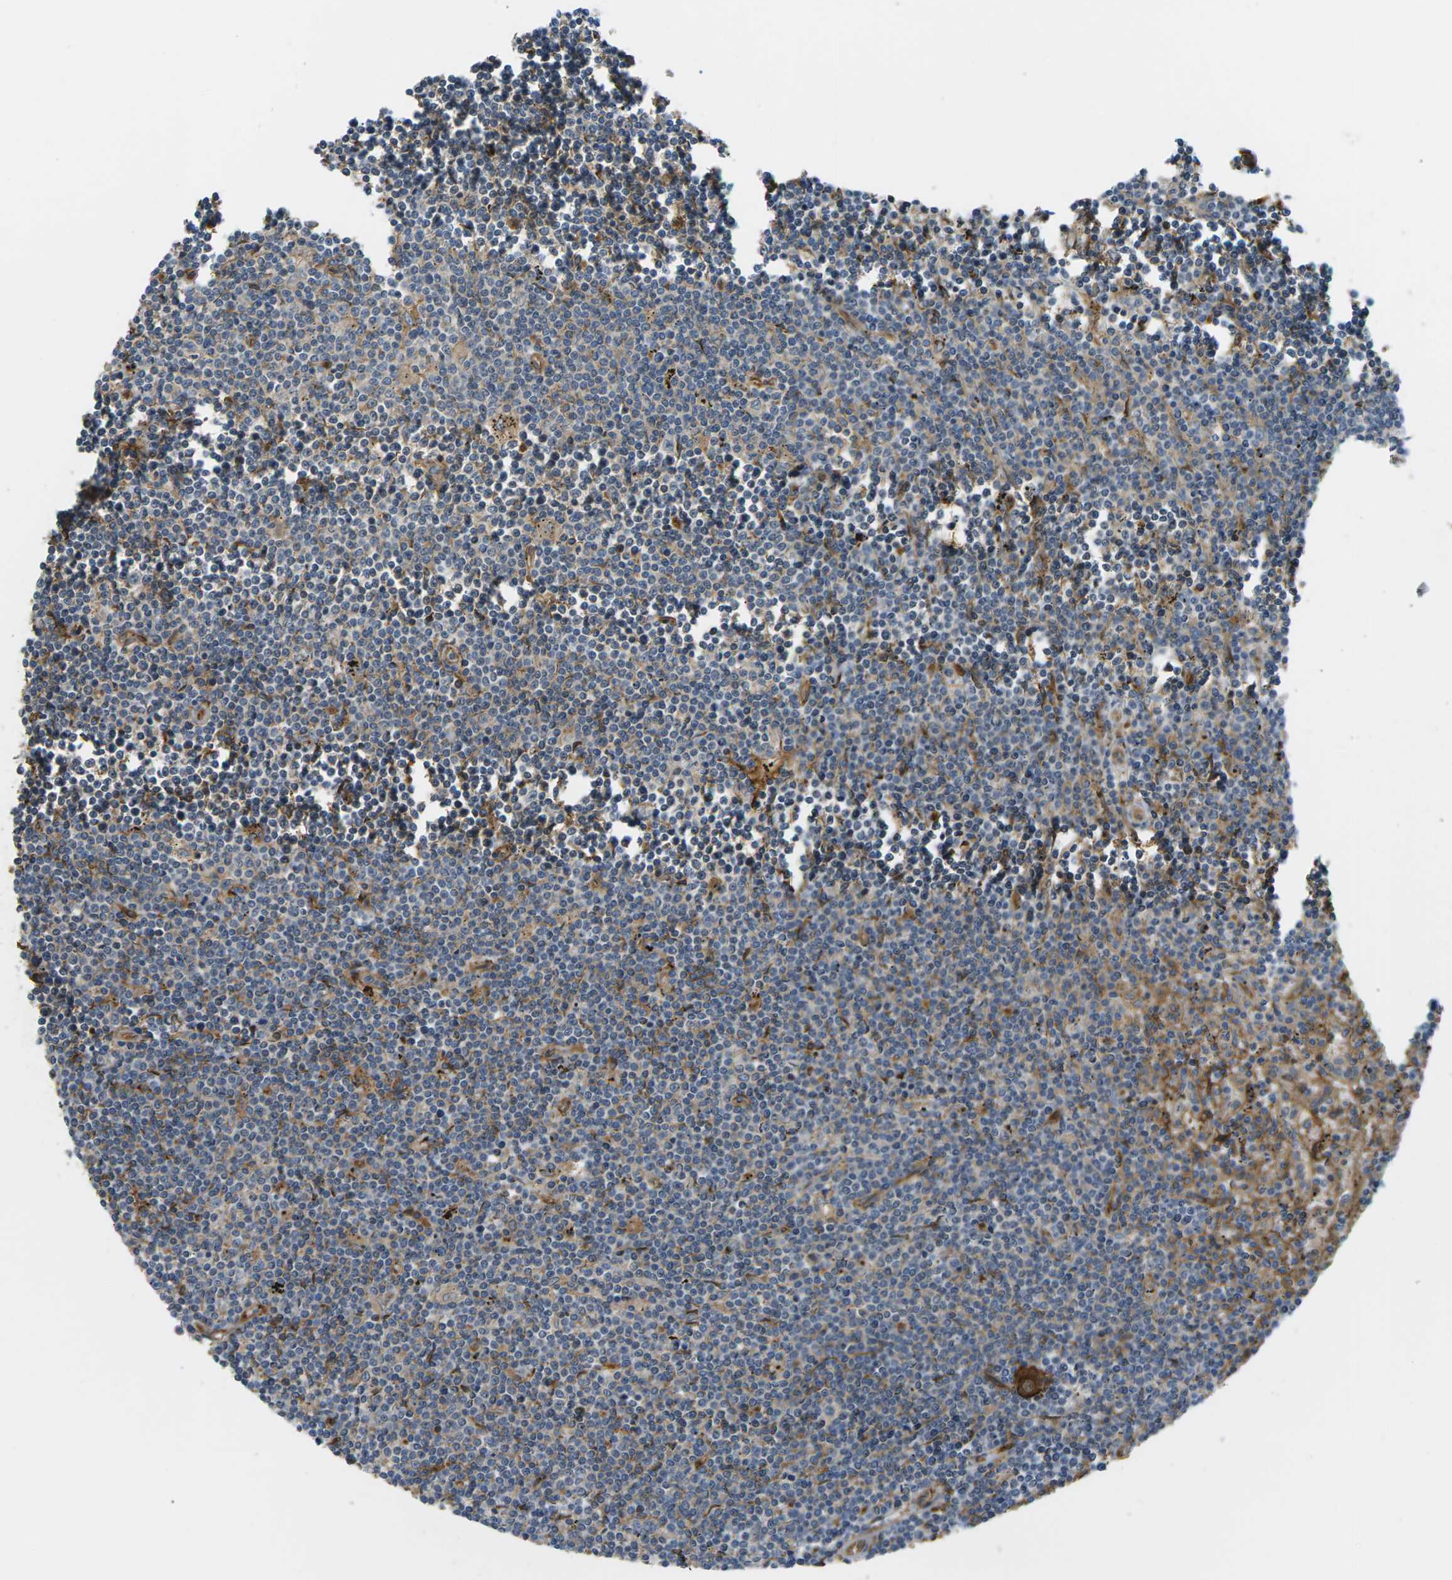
{"staining": {"intensity": "weak", "quantity": "25%-75%", "location": "cytoplasmic/membranous"}, "tissue": "lymphoma", "cell_type": "Tumor cells", "image_type": "cancer", "snomed": [{"axis": "morphology", "description": "Malignant lymphoma, non-Hodgkin's type, Low grade"}, {"axis": "topography", "description": "Spleen"}], "caption": "IHC staining of lymphoma, which exhibits low levels of weak cytoplasmic/membranous positivity in approximately 25%-75% of tumor cells indicating weak cytoplasmic/membranous protein positivity. The staining was performed using DAB (3,3'-diaminobenzidine) (brown) for protein detection and nuclei were counterstained in hematoxylin (blue).", "gene": "DDHD2", "patient": {"sex": "male", "age": 76}}